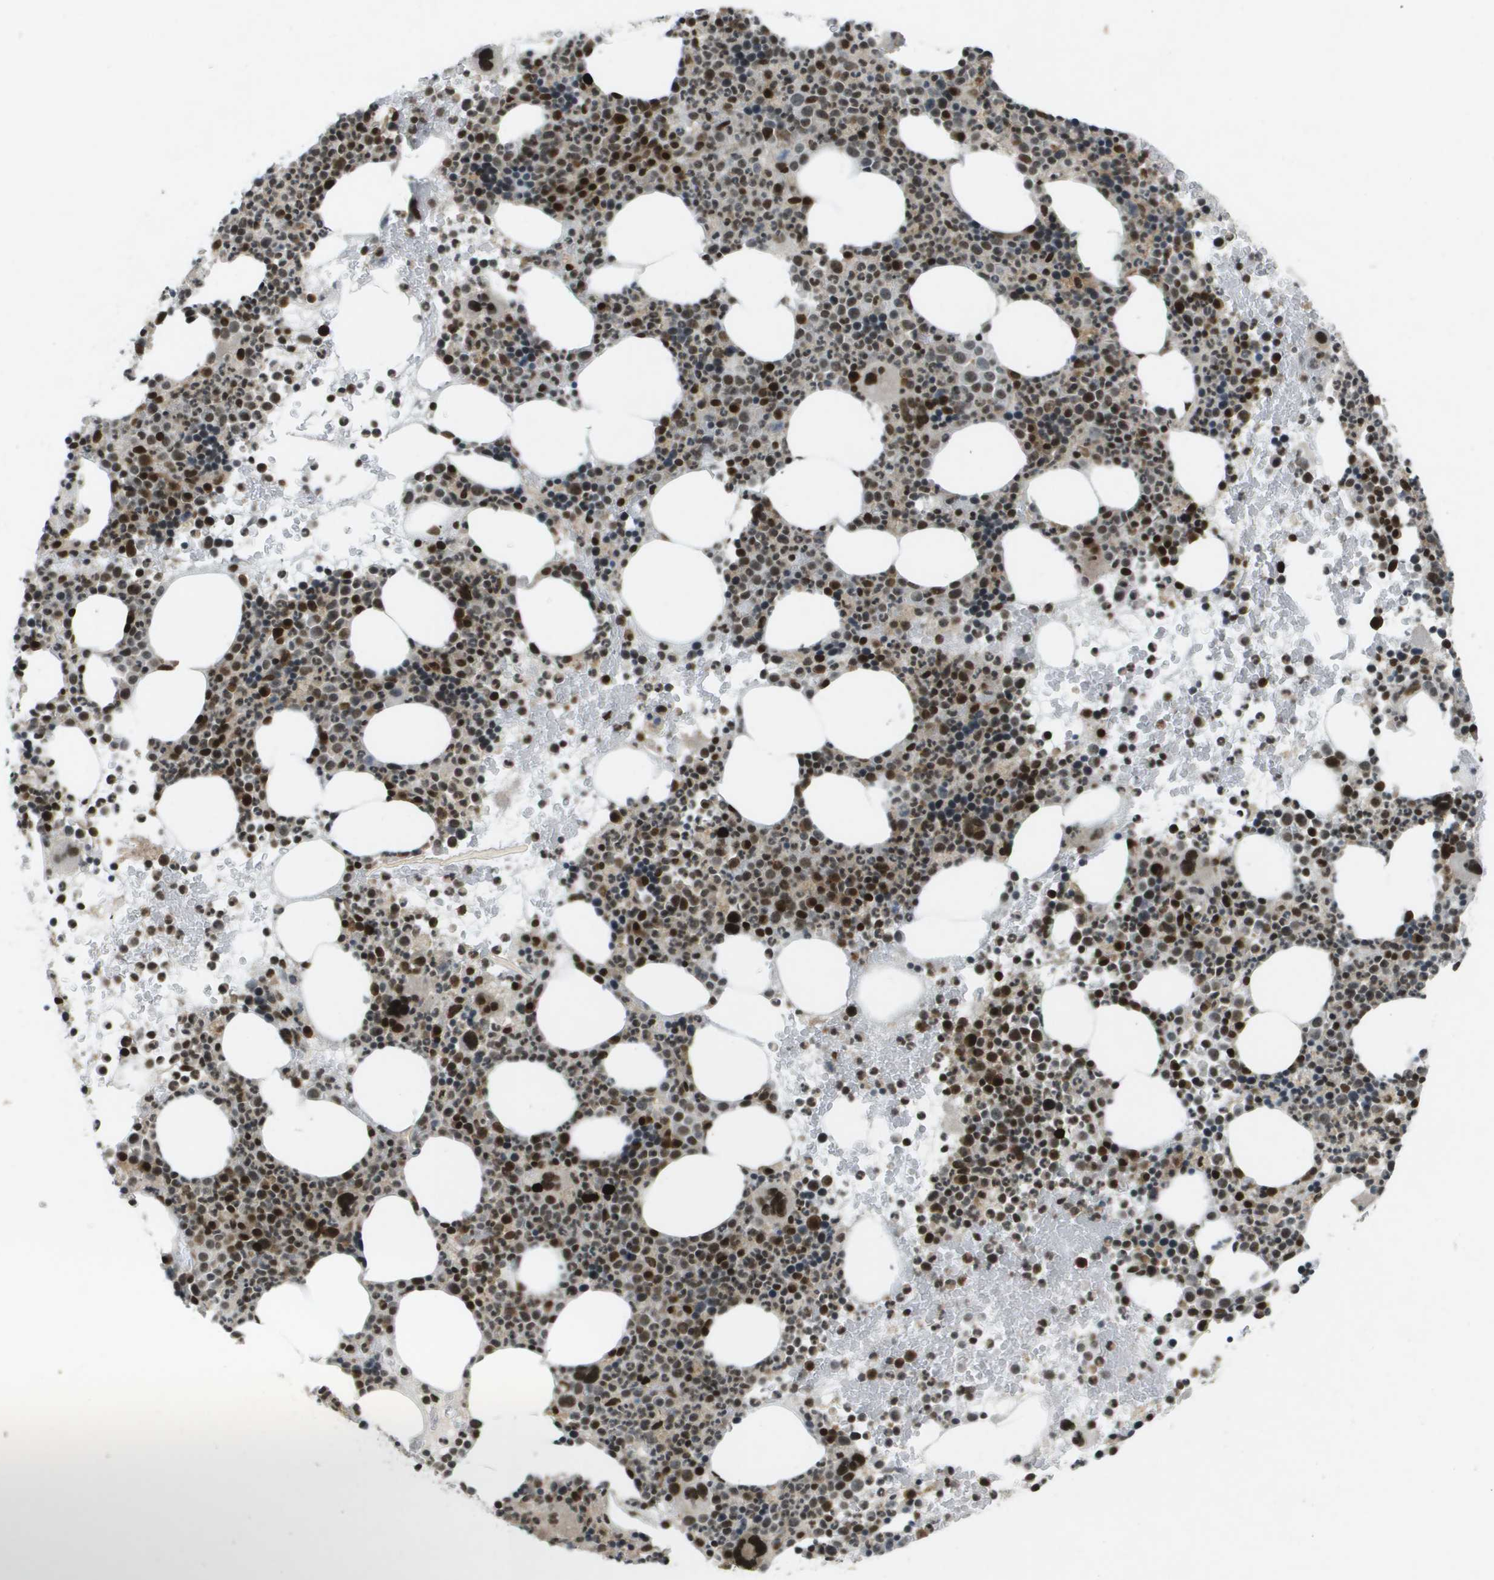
{"staining": {"intensity": "strong", "quantity": ">75%", "location": "nuclear"}, "tissue": "bone marrow", "cell_type": "Hematopoietic cells", "image_type": "normal", "snomed": [{"axis": "morphology", "description": "Normal tissue, NOS"}, {"axis": "morphology", "description": "Inflammation, NOS"}, {"axis": "topography", "description": "Bone marrow"}], "caption": "Immunohistochemical staining of benign human bone marrow exhibits high levels of strong nuclear positivity in about >75% of hematopoietic cells.", "gene": "IRF7", "patient": {"sex": "male", "age": 73}}